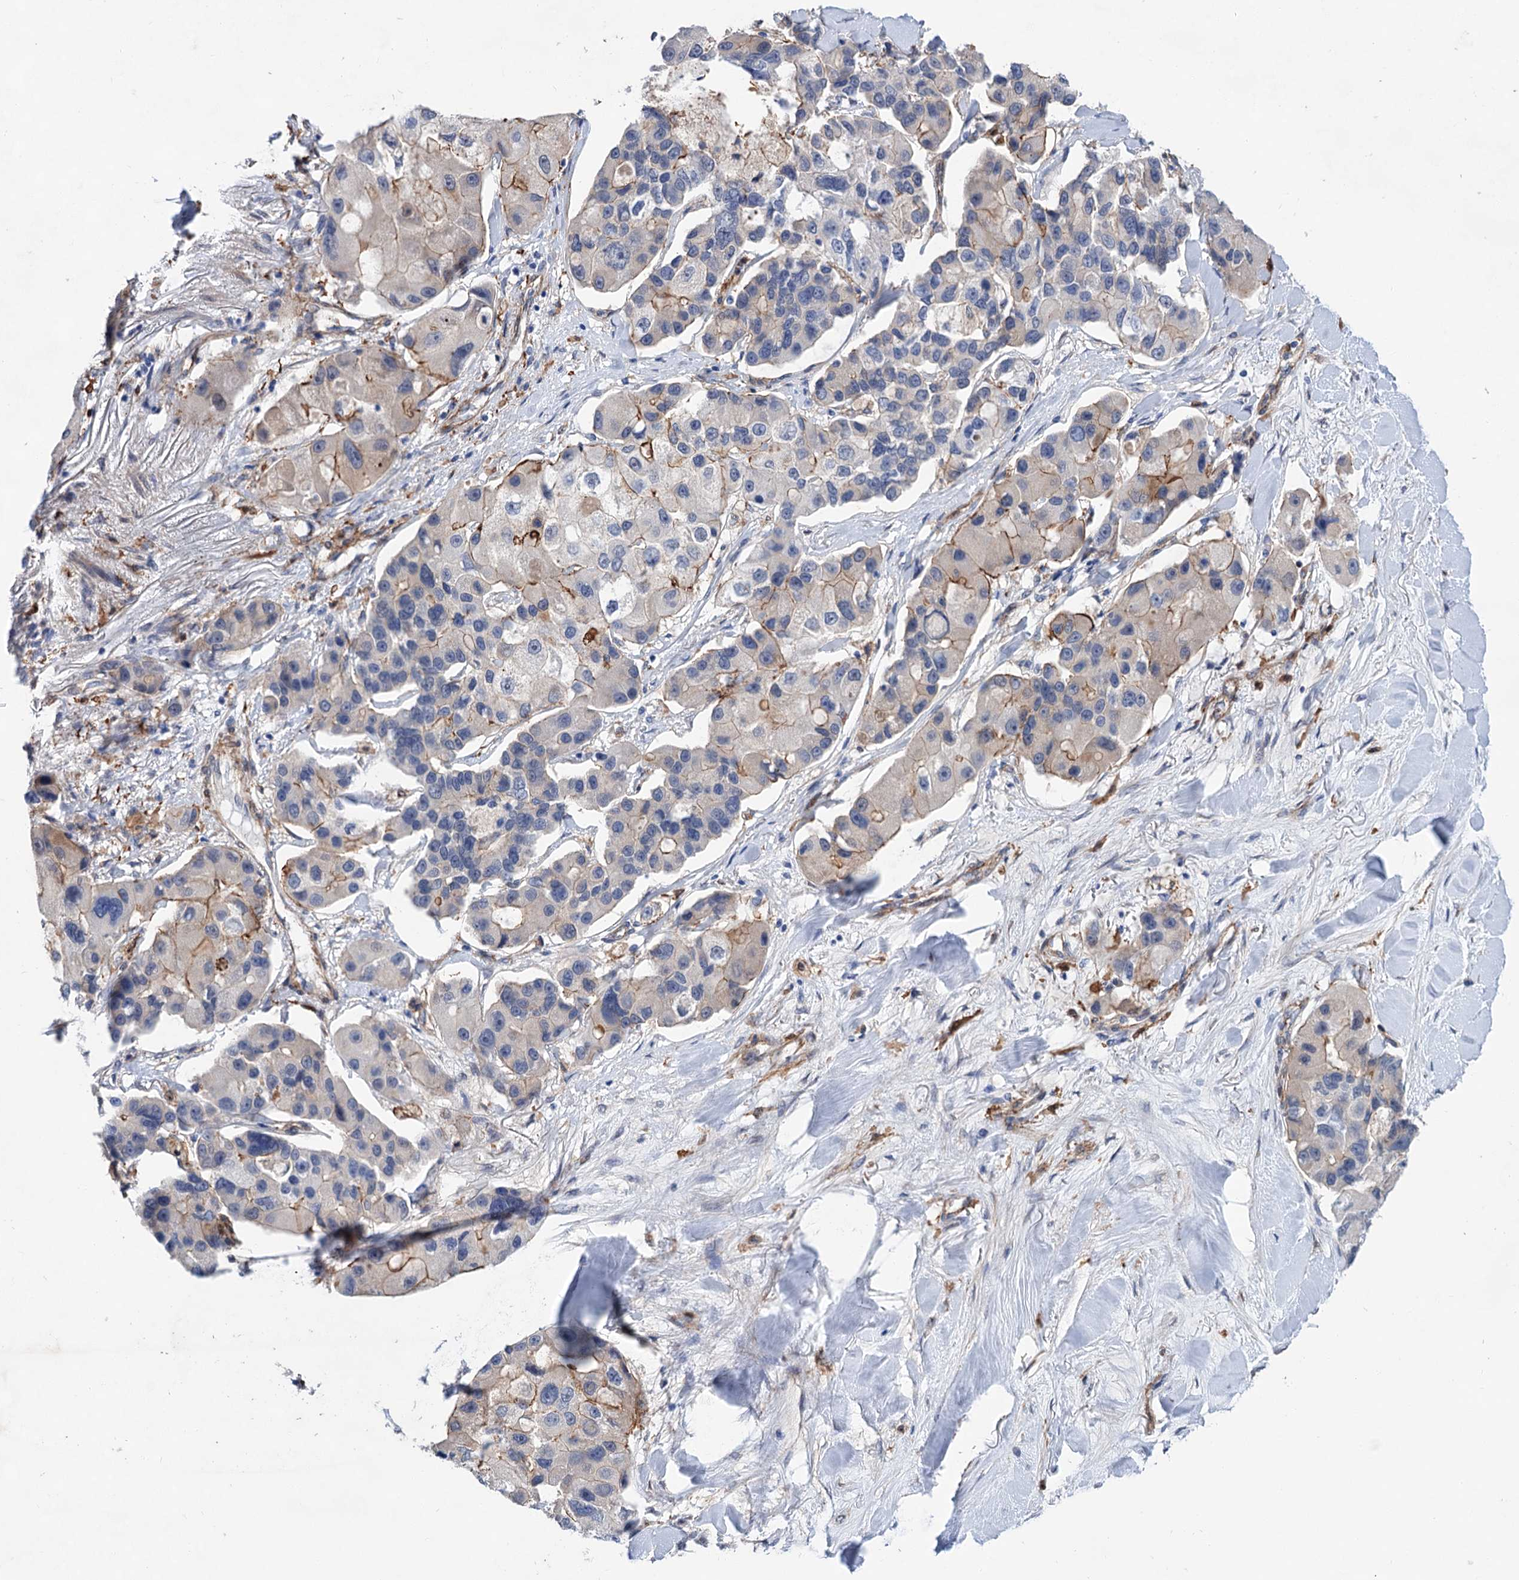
{"staining": {"intensity": "moderate", "quantity": "<25%", "location": "cytoplasmic/membranous"}, "tissue": "lung cancer", "cell_type": "Tumor cells", "image_type": "cancer", "snomed": [{"axis": "morphology", "description": "Adenocarcinoma, NOS"}, {"axis": "topography", "description": "Lung"}], "caption": "Immunohistochemical staining of lung cancer (adenocarcinoma) shows low levels of moderate cytoplasmic/membranous positivity in approximately <25% of tumor cells.", "gene": "TMTC3", "patient": {"sex": "female", "age": 54}}